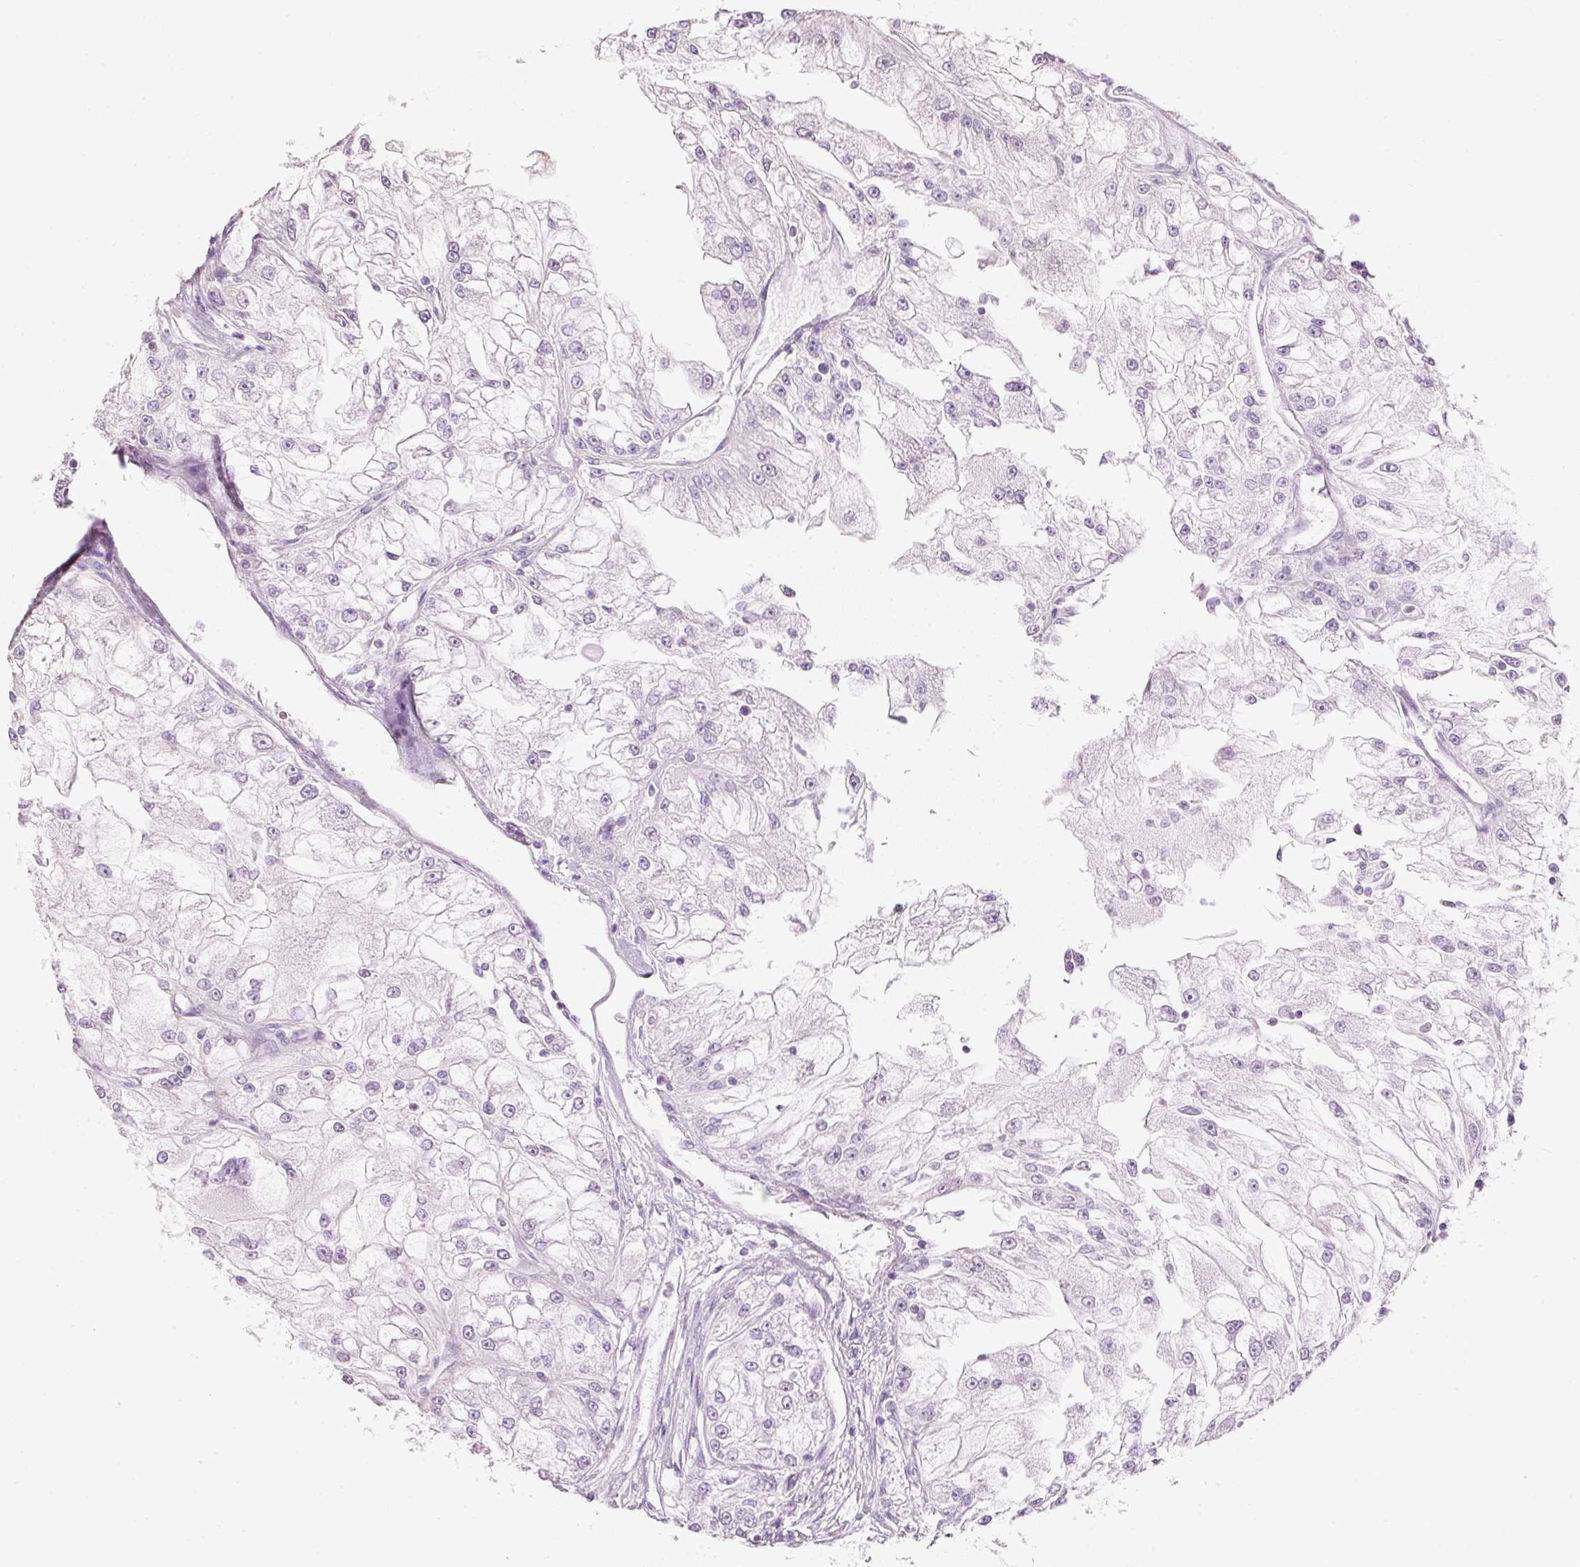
{"staining": {"intensity": "weak", "quantity": "25%-75%", "location": "cytoplasmic/membranous"}, "tissue": "renal cancer", "cell_type": "Tumor cells", "image_type": "cancer", "snomed": [{"axis": "morphology", "description": "Adenocarcinoma, NOS"}, {"axis": "topography", "description": "Kidney"}], "caption": "Protein analysis of adenocarcinoma (renal) tissue shows weak cytoplasmic/membranous staining in approximately 25%-75% of tumor cells.", "gene": "PSENEN", "patient": {"sex": "female", "age": 72}}